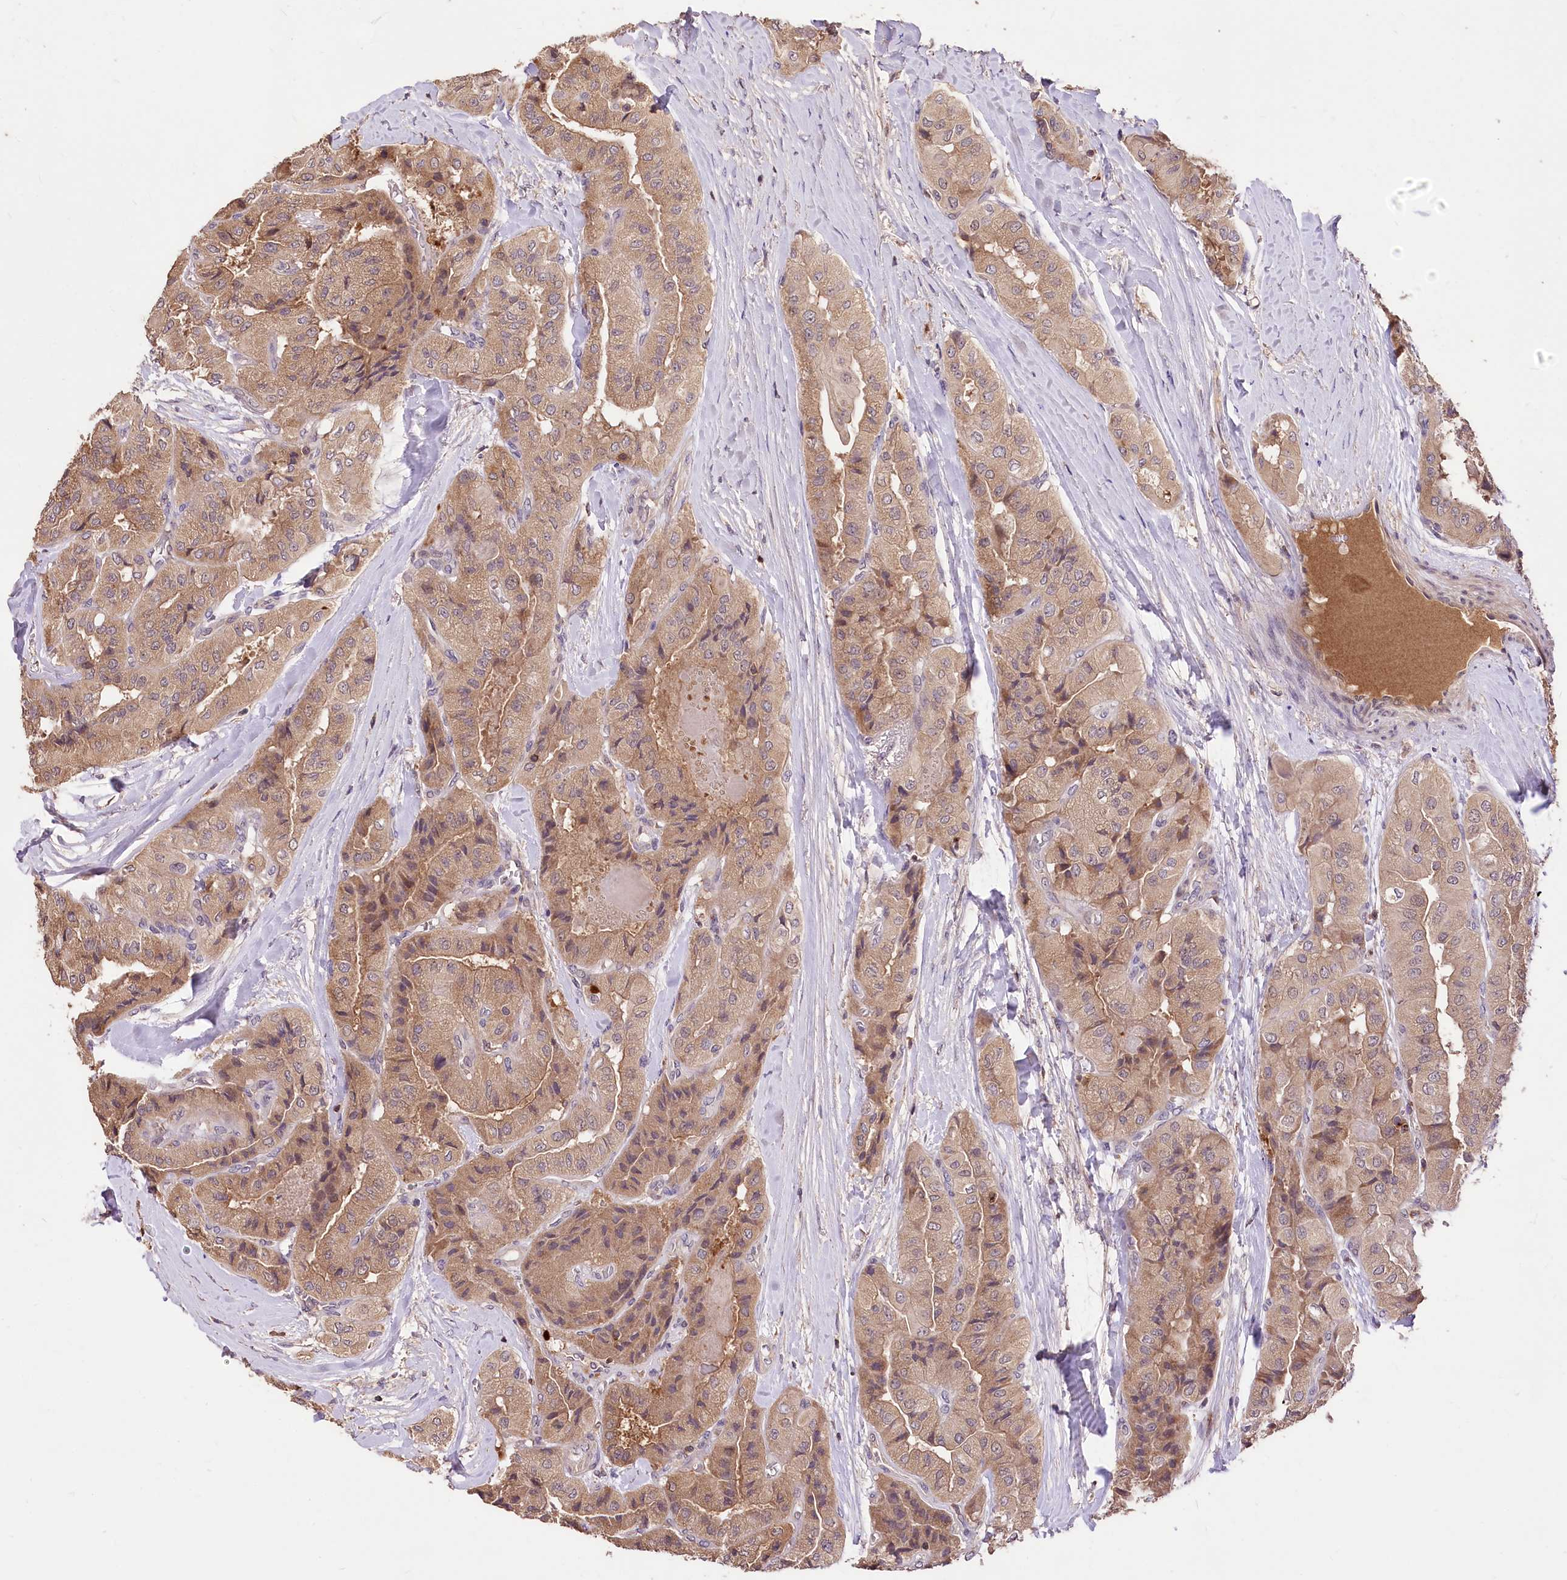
{"staining": {"intensity": "moderate", "quantity": ">75%", "location": "cytoplasmic/membranous"}, "tissue": "thyroid cancer", "cell_type": "Tumor cells", "image_type": "cancer", "snomed": [{"axis": "morphology", "description": "Papillary adenocarcinoma, NOS"}, {"axis": "topography", "description": "Thyroid gland"}], "caption": "Immunohistochemical staining of papillary adenocarcinoma (thyroid) exhibits medium levels of moderate cytoplasmic/membranous protein expression in approximately >75% of tumor cells.", "gene": "SERGEF", "patient": {"sex": "female", "age": 59}}